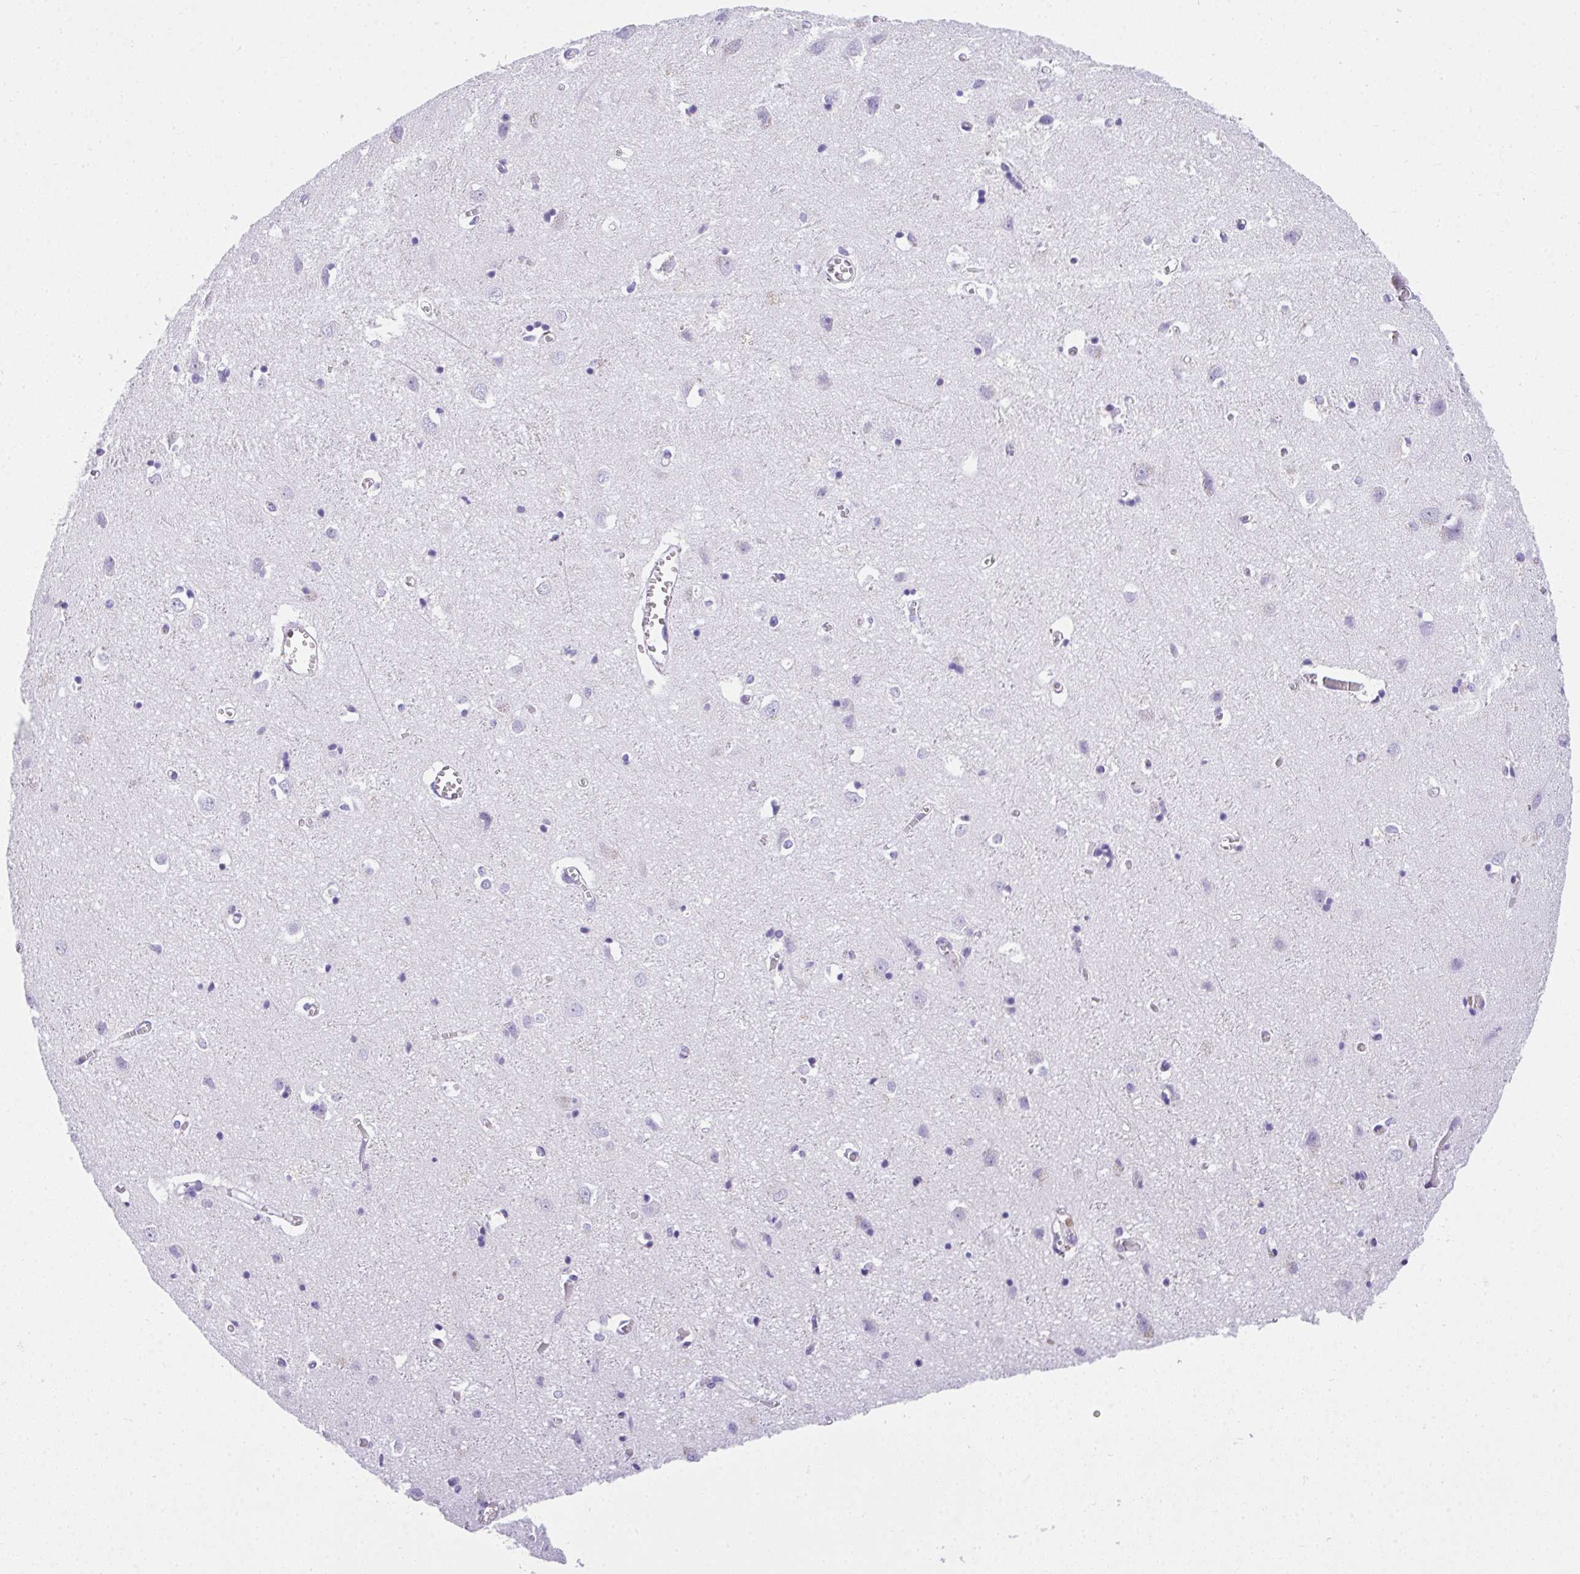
{"staining": {"intensity": "negative", "quantity": "none", "location": "none"}, "tissue": "cerebral cortex", "cell_type": "Endothelial cells", "image_type": "normal", "snomed": [{"axis": "morphology", "description": "Normal tissue, NOS"}, {"axis": "topography", "description": "Cerebral cortex"}], "caption": "An image of cerebral cortex stained for a protein exhibits no brown staining in endothelial cells.", "gene": "AVIL", "patient": {"sex": "male", "age": 70}}